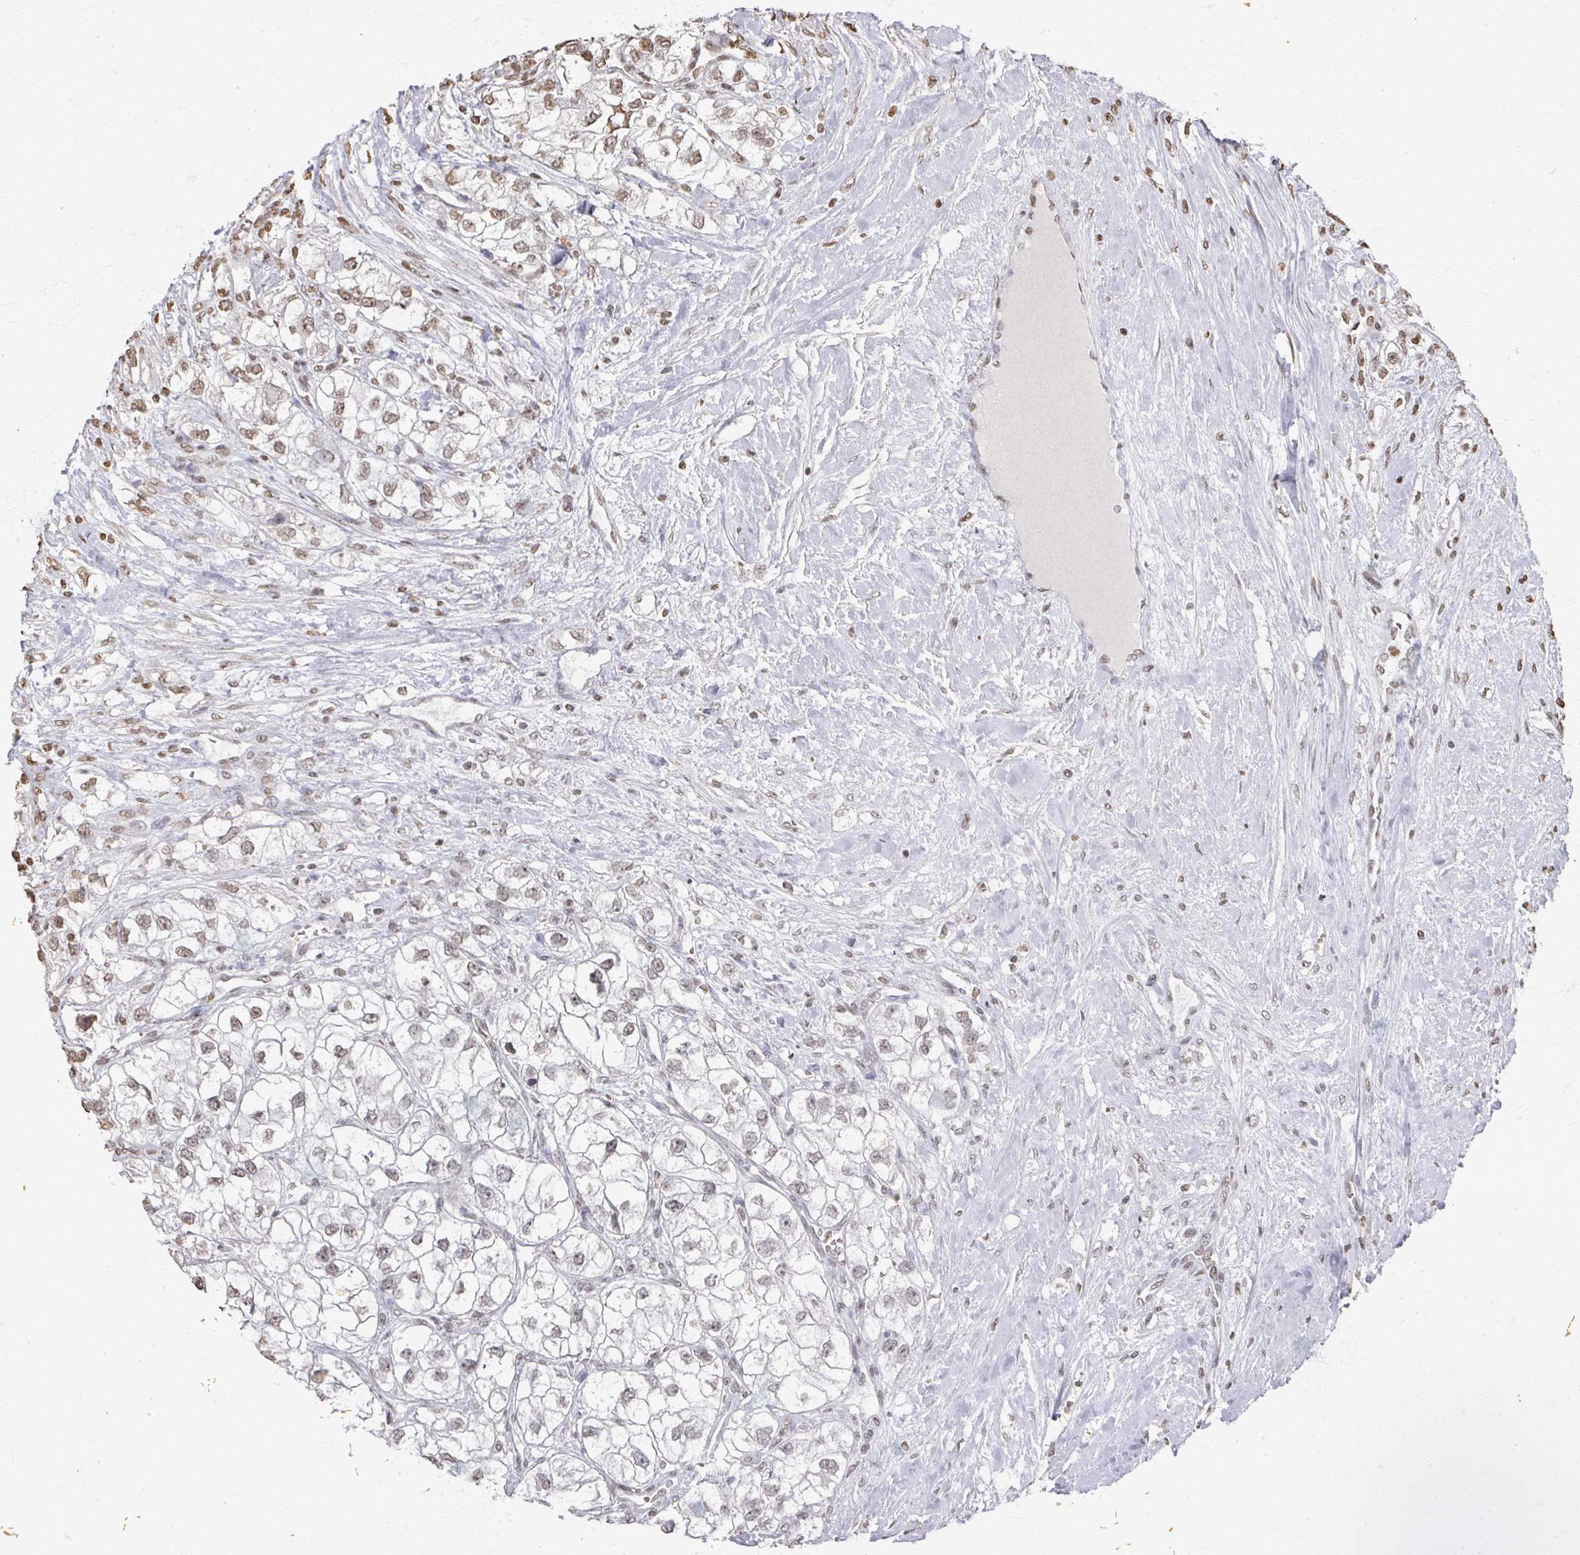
{"staining": {"intensity": "weak", "quantity": "25%-75%", "location": "nuclear"}, "tissue": "renal cancer", "cell_type": "Tumor cells", "image_type": "cancer", "snomed": [{"axis": "morphology", "description": "Adenocarcinoma, NOS"}, {"axis": "topography", "description": "Kidney"}], "caption": "Human renal cancer stained for a protein (brown) shows weak nuclear positive expression in approximately 25%-75% of tumor cells.", "gene": "DCUN1D5", "patient": {"sex": "male", "age": 59}}